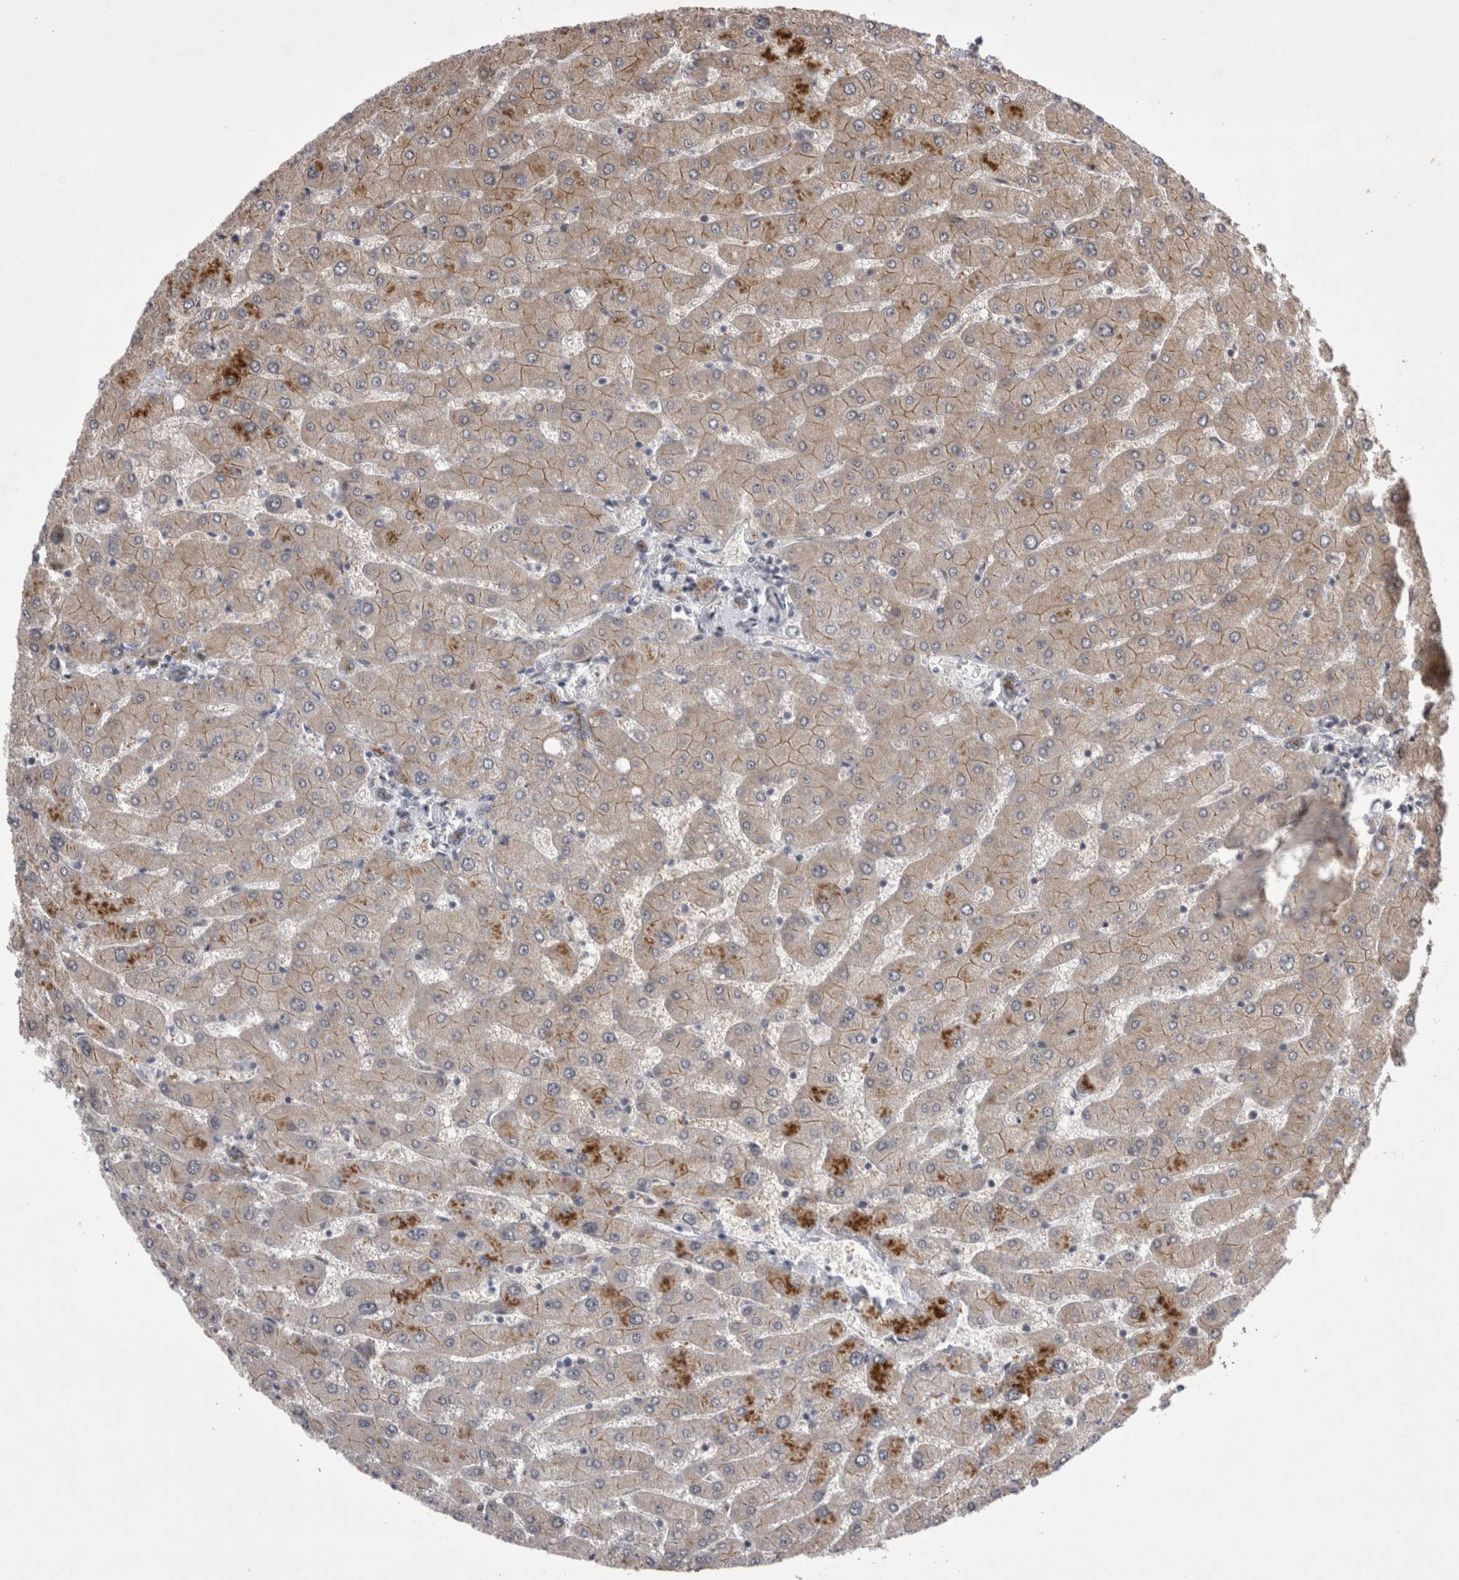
{"staining": {"intensity": "moderate", "quantity": "<25%", "location": "cytoplasmic/membranous"}, "tissue": "liver", "cell_type": "Cholangiocytes", "image_type": "normal", "snomed": [{"axis": "morphology", "description": "Normal tissue, NOS"}, {"axis": "topography", "description": "Liver"}], "caption": "A micrograph showing moderate cytoplasmic/membranous expression in about <25% of cholangiocytes in normal liver, as visualized by brown immunohistochemical staining.", "gene": "NENF", "patient": {"sex": "male", "age": 55}}